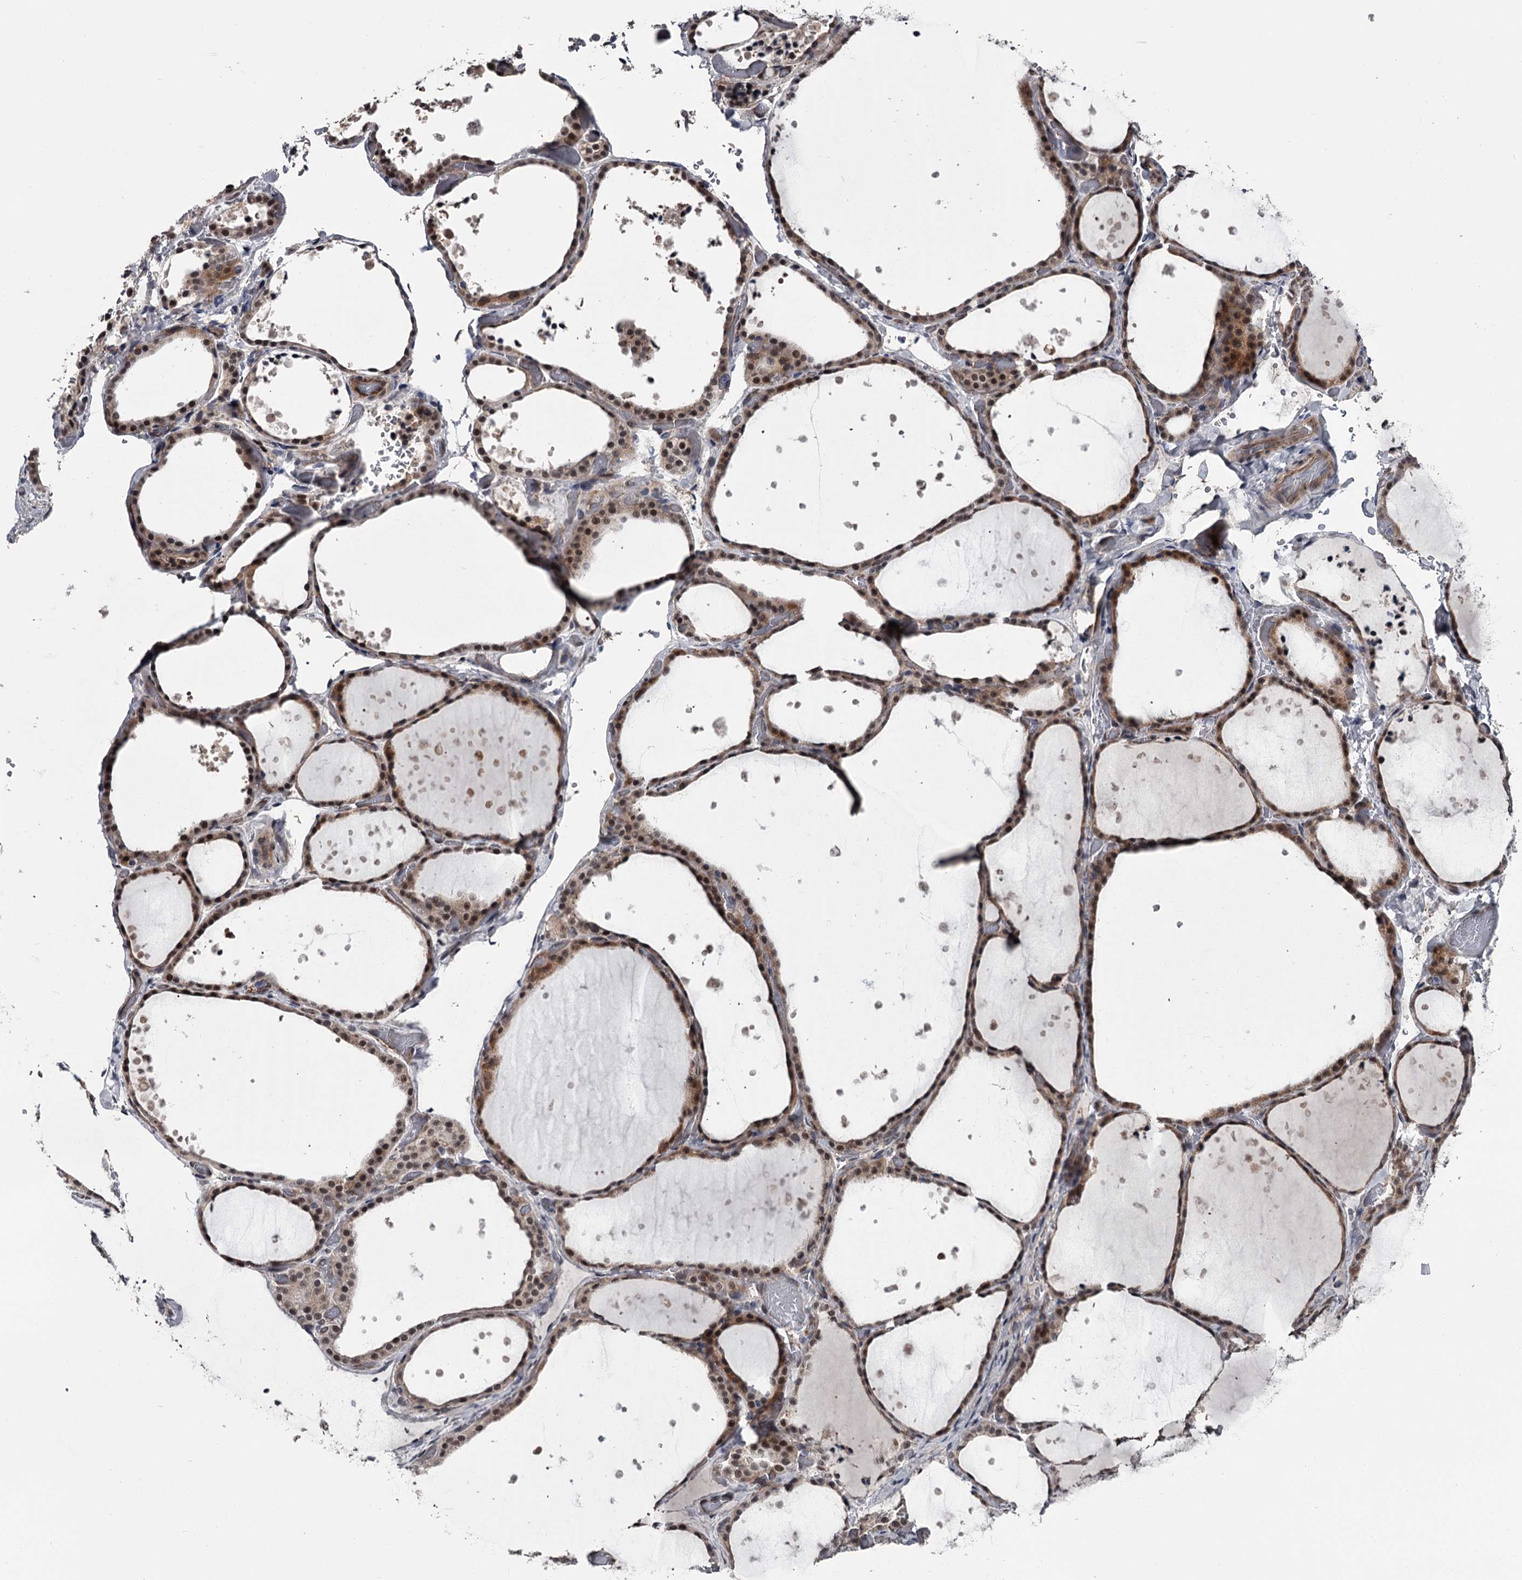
{"staining": {"intensity": "moderate", "quantity": ">75%", "location": "cytoplasmic/membranous,nuclear"}, "tissue": "thyroid gland", "cell_type": "Glandular cells", "image_type": "normal", "snomed": [{"axis": "morphology", "description": "Normal tissue, NOS"}, {"axis": "topography", "description": "Thyroid gland"}], "caption": "Protein analysis of benign thyroid gland shows moderate cytoplasmic/membranous,nuclear positivity in about >75% of glandular cells. (DAB IHC with brightfield microscopy, high magnification).", "gene": "PRPF40B", "patient": {"sex": "female", "age": 44}}